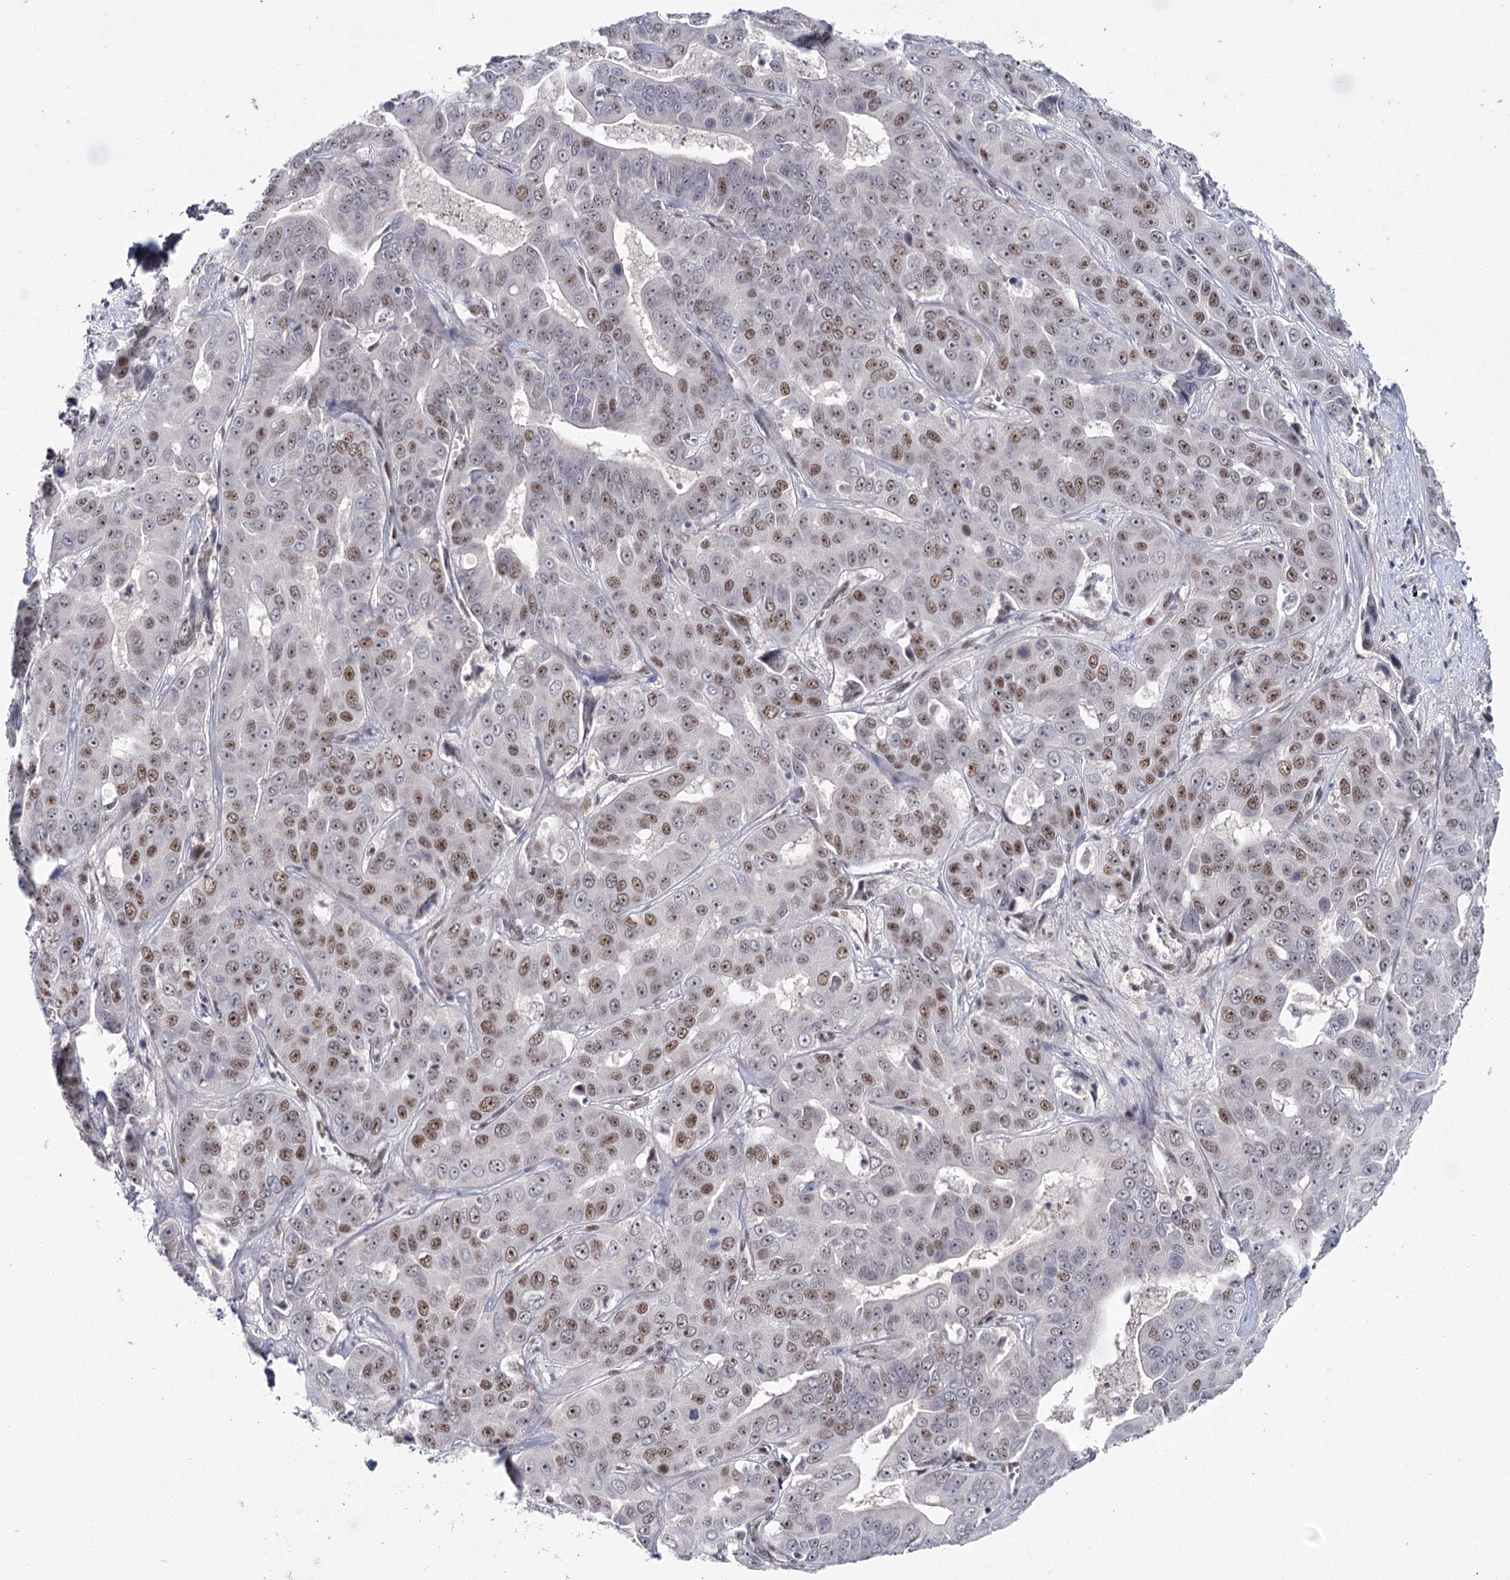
{"staining": {"intensity": "moderate", "quantity": "25%-75%", "location": "nuclear"}, "tissue": "liver cancer", "cell_type": "Tumor cells", "image_type": "cancer", "snomed": [{"axis": "morphology", "description": "Cholangiocarcinoma"}, {"axis": "topography", "description": "Liver"}], "caption": "Protein positivity by immunohistochemistry exhibits moderate nuclear staining in approximately 25%-75% of tumor cells in liver cancer.", "gene": "SCAF8", "patient": {"sex": "female", "age": 52}}